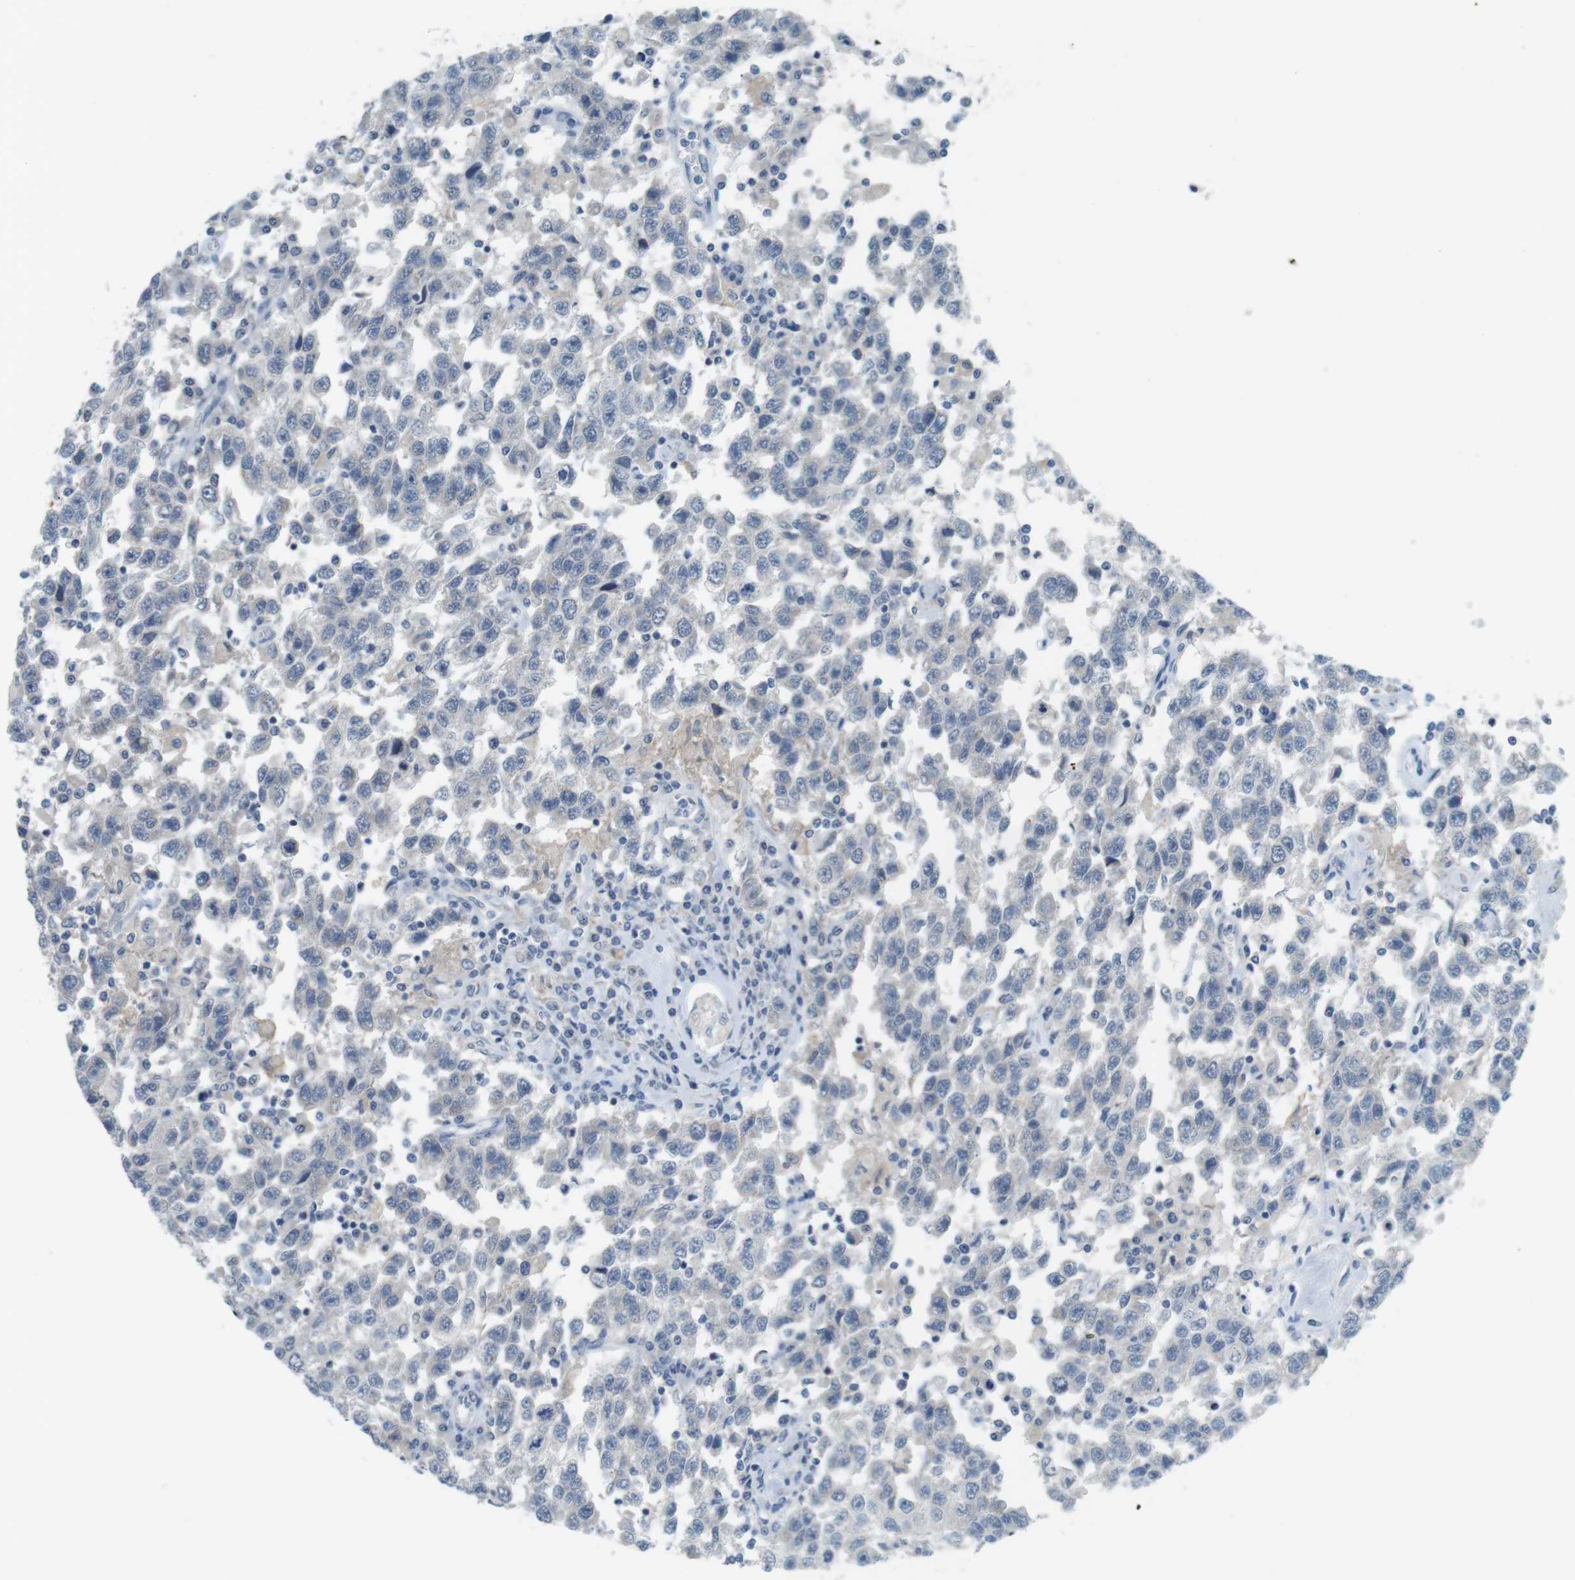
{"staining": {"intensity": "negative", "quantity": "none", "location": "none"}, "tissue": "testis cancer", "cell_type": "Tumor cells", "image_type": "cancer", "snomed": [{"axis": "morphology", "description": "Seminoma, NOS"}, {"axis": "topography", "description": "Testis"}], "caption": "Immunohistochemistry (IHC) histopathology image of neoplastic tissue: human testis cancer (seminoma) stained with DAB demonstrates no significant protein staining in tumor cells. Nuclei are stained in blue.", "gene": "MUC5B", "patient": {"sex": "male", "age": 41}}